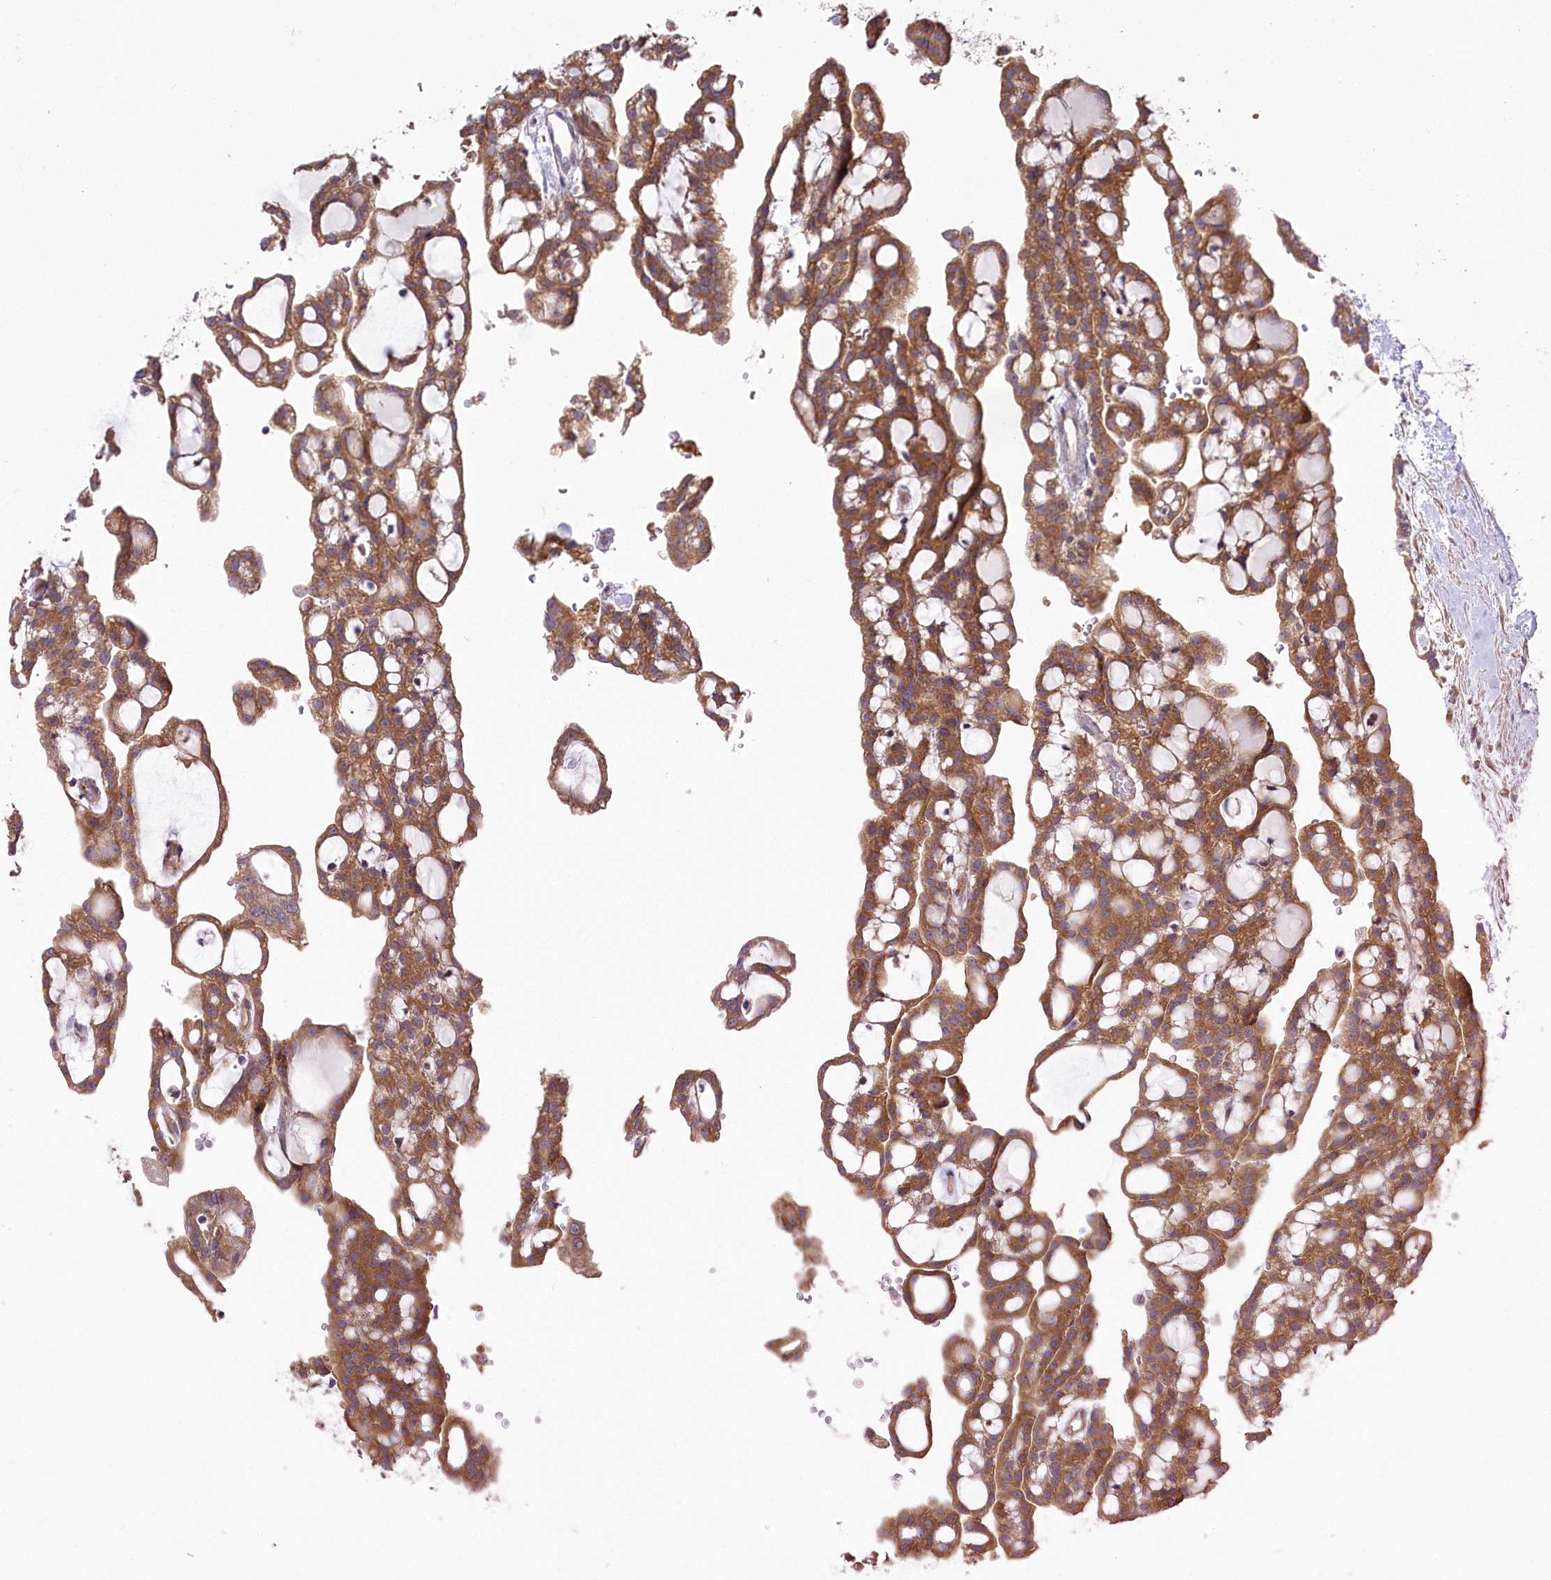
{"staining": {"intensity": "moderate", "quantity": ">75%", "location": "cytoplasmic/membranous"}, "tissue": "renal cancer", "cell_type": "Tumor cells", "image_type": "cancer", "snomed": [{"axis": "morphology", "description": "Adenocarcinoma, NOS"}, {"axis": "topography", "description": "Kidney"}], "caption": "Tumor cells display medium levels of moderate cytoplasmic/membranous staining in approximately >75% of cells in human renal adenocarcinoma.", "gene": "PRSS53", "patient": {"sex": "male", "age": 63}}